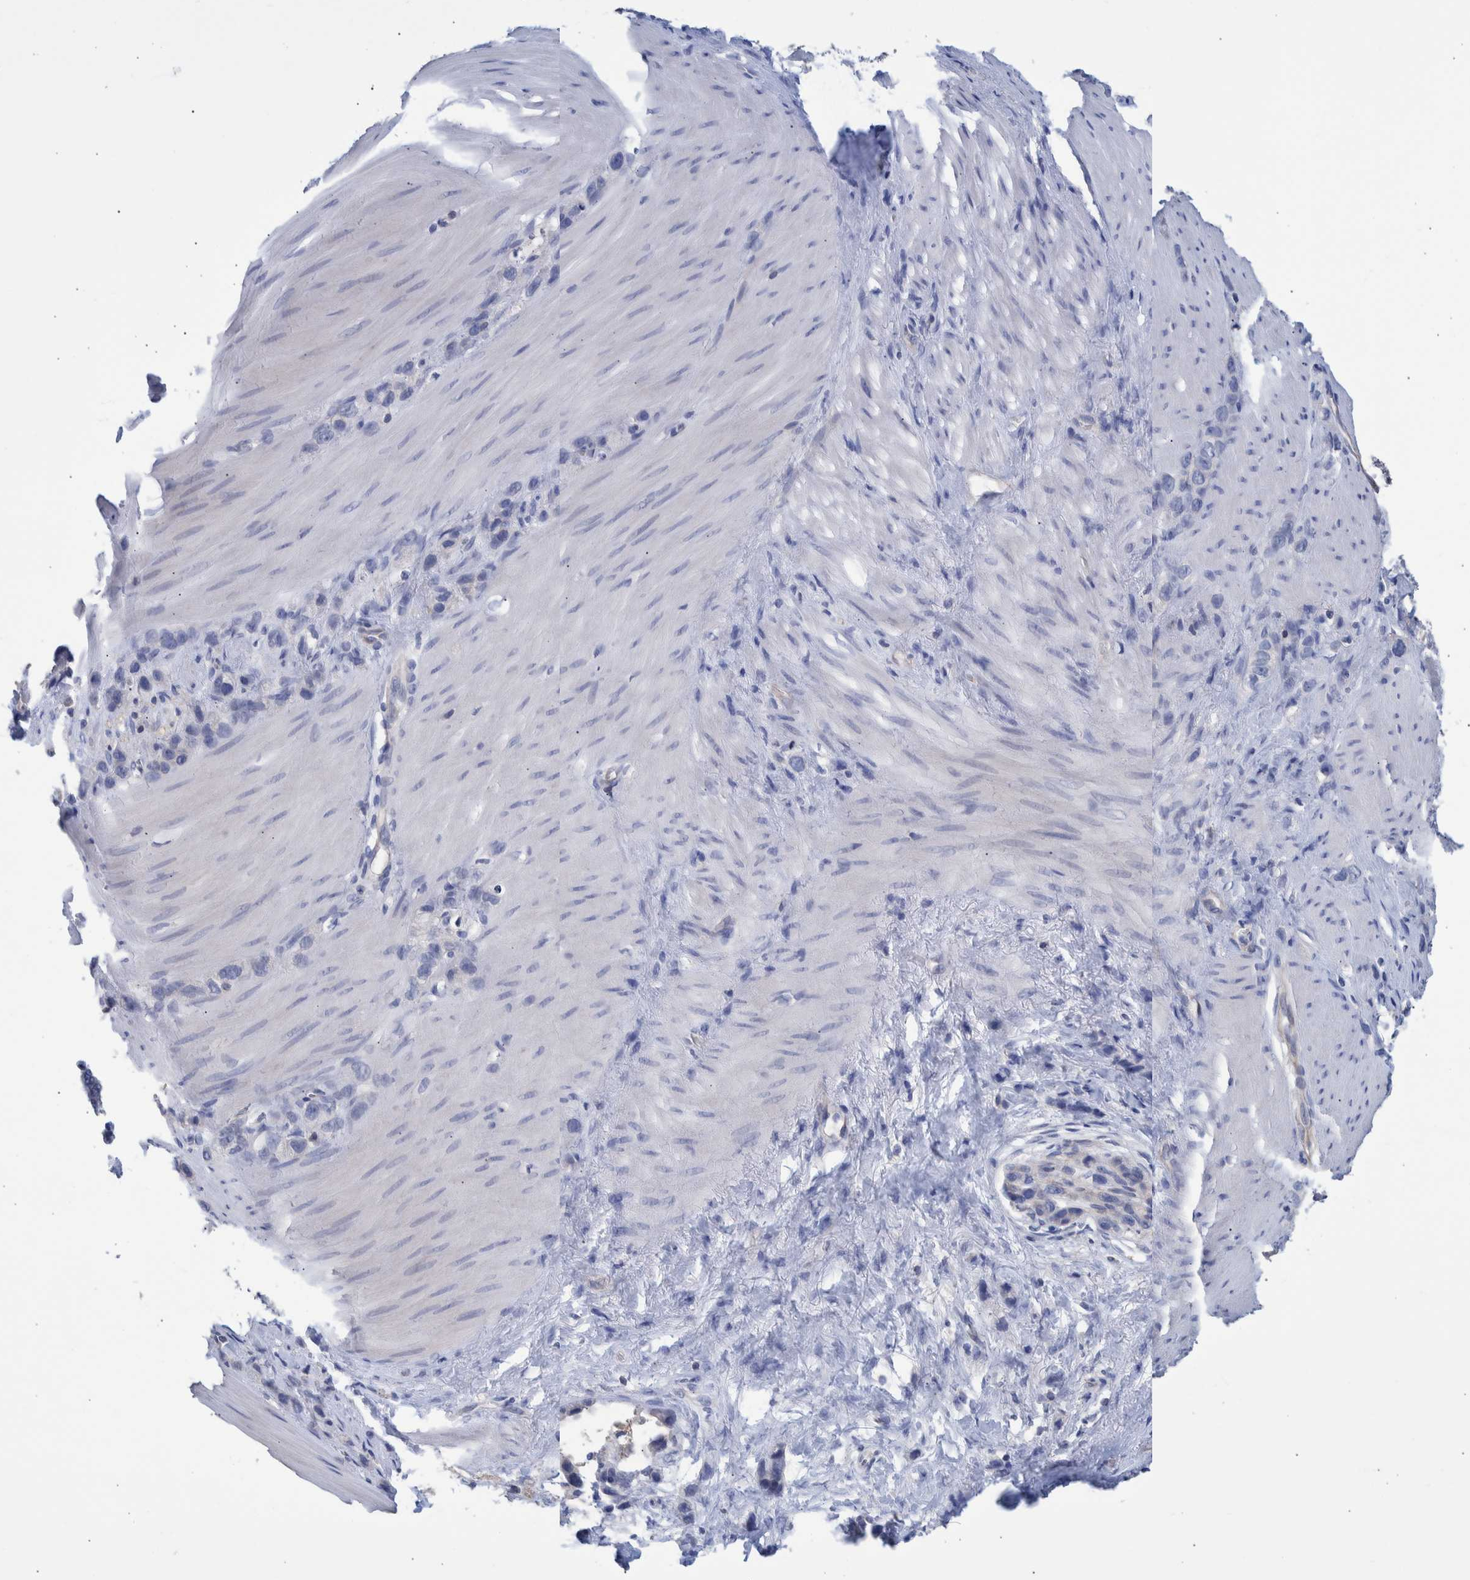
{"staining": {"intensity": "negative", "quantity": "none", "location": "none"}, "tissue": "stomach cancer", "cell_type": "Tumor cells", "image_type": "cancer", "snomed": [{"axis": "morphology", "description": "Normal tissue, NOS"}, {"axis": "morphology", "description": "Adenocarcinoma, NOS"}, {"axis": "morphology", "description": "Adenocarcinoma, High grade"}, {"axis": "topography", "description": "Stomach, upper"}, {"axis": "topography", "description": "Stomach"}], "caption": "Photomicrograph shows no significant protein staining in tumor cells of stomach cancer.", "gene": "PPP3CC", "patient": {"sex": "female", "age": 65}}